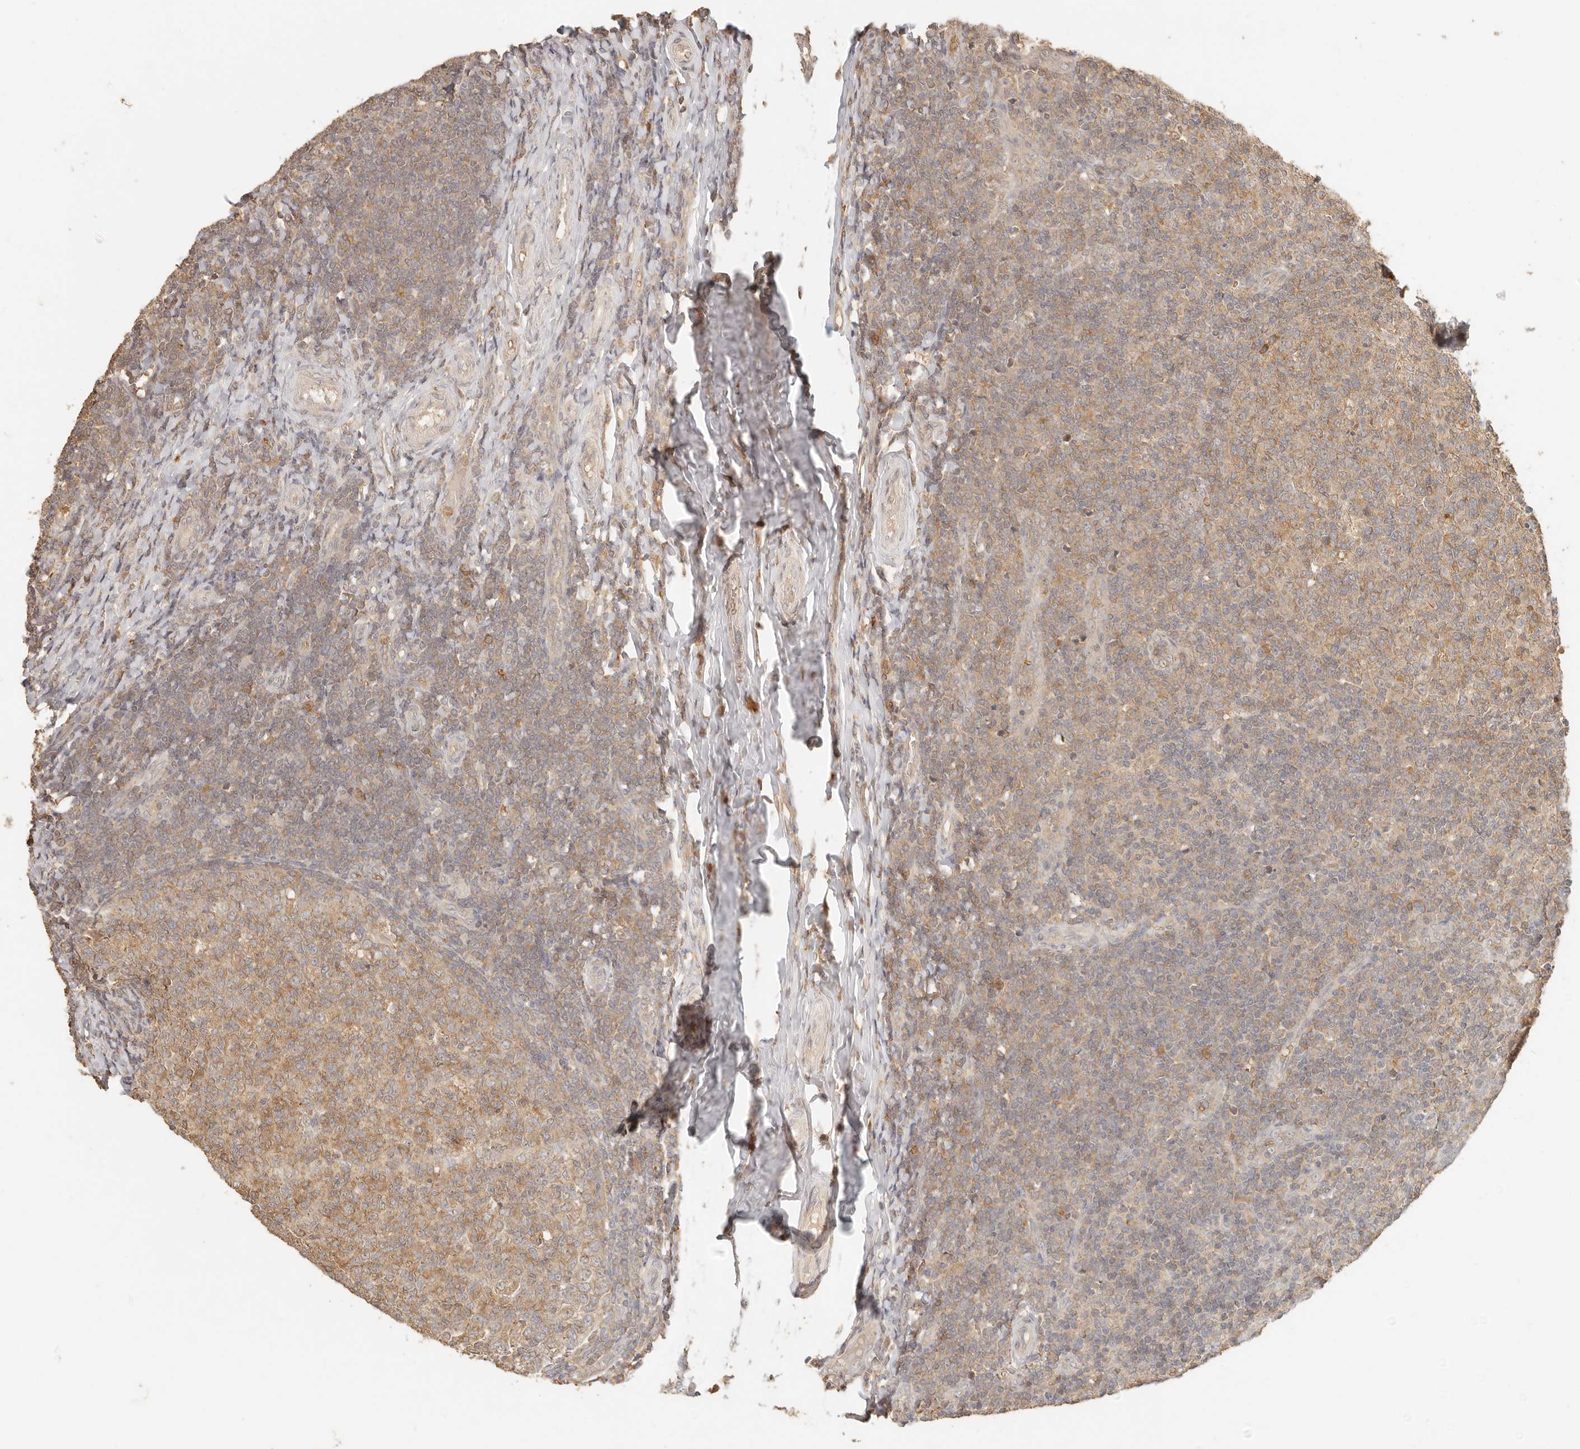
{"staining": {"intensity": "moderate", "quantity": "25%-75%", "location": "cytoplasmic/membranous"}, "tissue": "tonsil", "cell_type": "Germinal center cells", "image_type": "normal", "snomed": [{"axis": "morphology", "description": "Normal tissue, NOS"}, {"axis": "topography", "description": "Tonsil"}], "caption": "The histopathology image reveals staining of unremarkable tonsil, revealing moderate cytoplasmic/membranous protein staining (brown color) within germinal center cells.", "gene": "INTS11", "patient": {"sex": "female", "age": 19}}